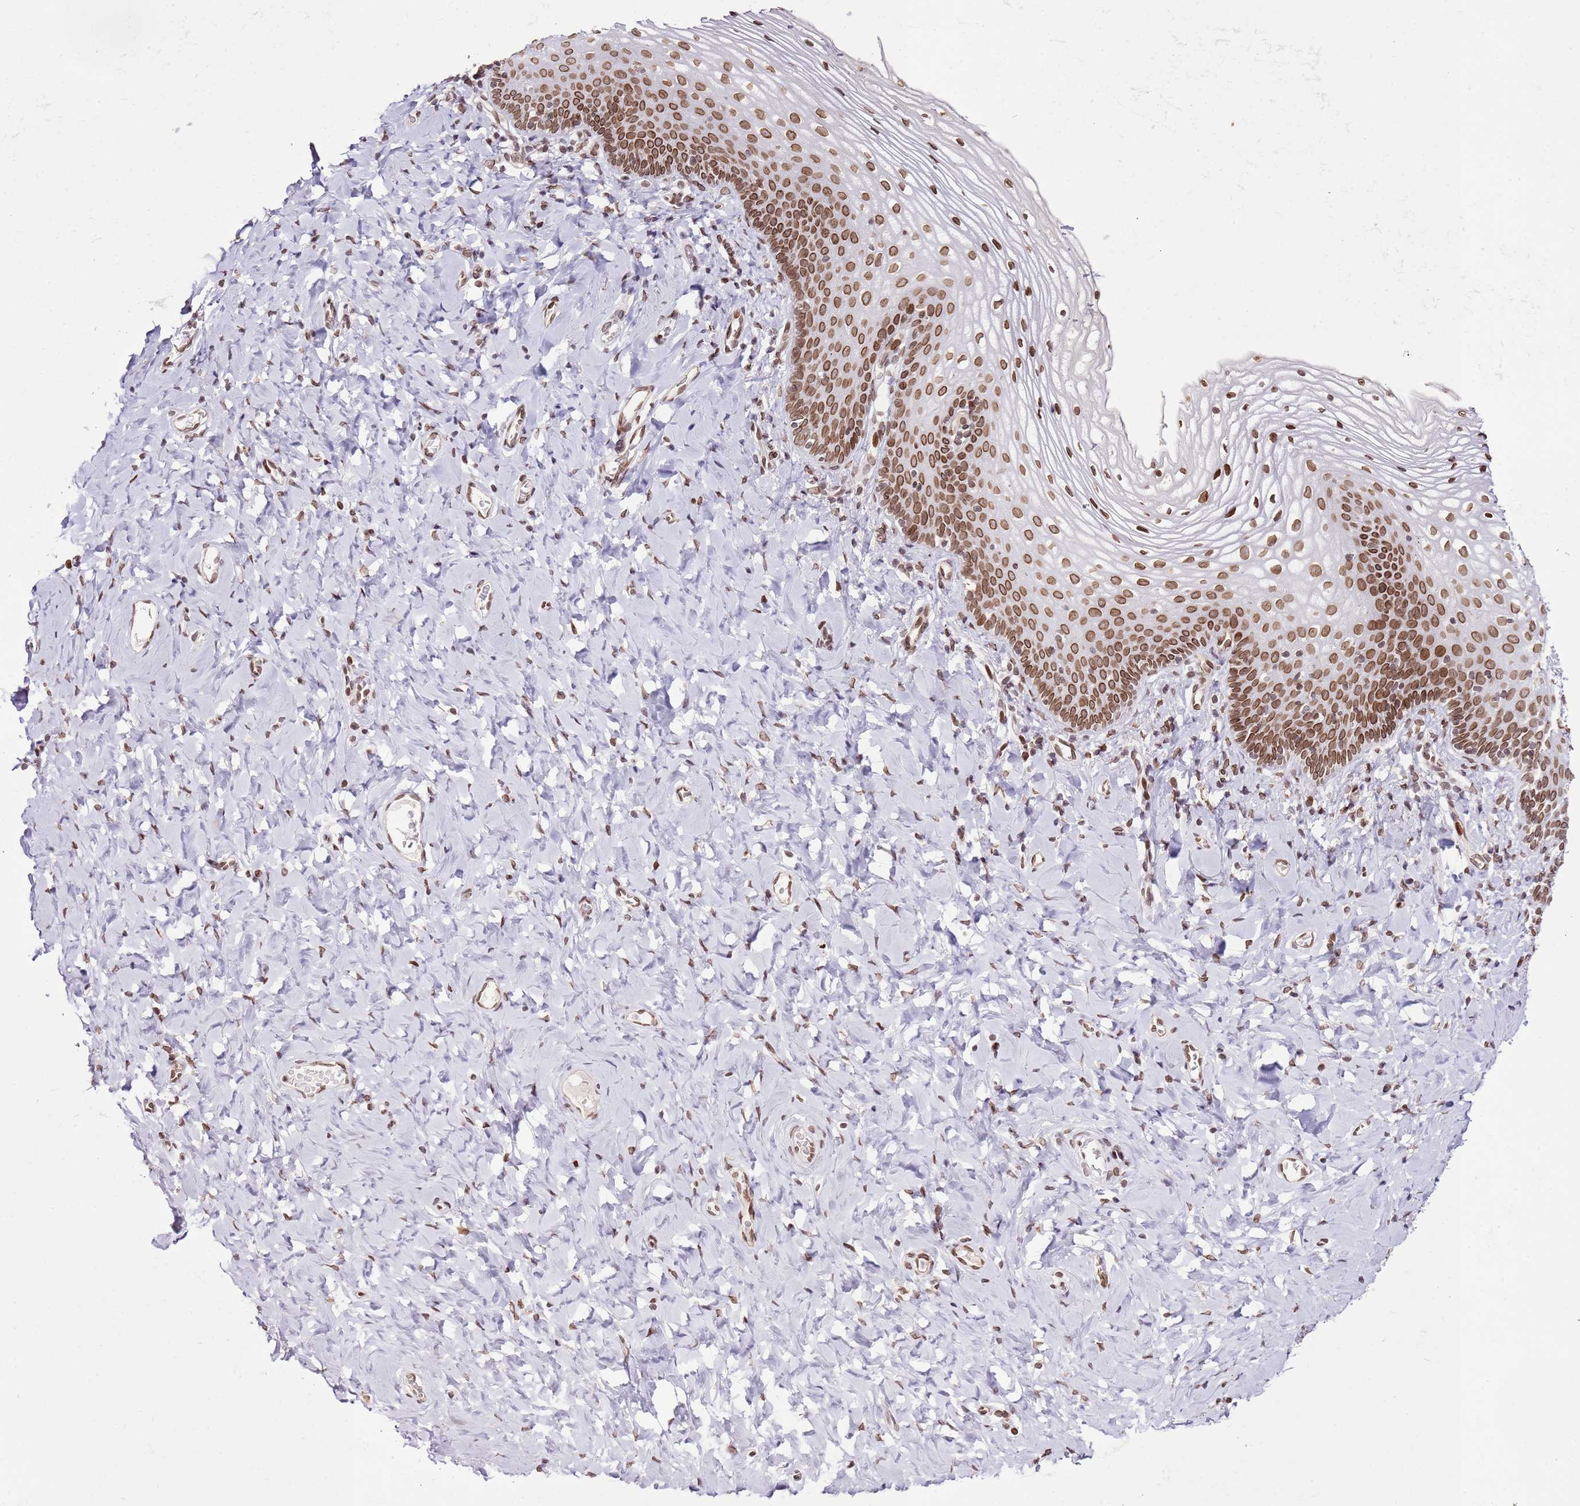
{"staining": {"intensity": "moderate", "quantity": ">75%", "location": "cytoplasmic/membranous,nuclear"}, "tissue": "vagina", "cell_type": "Squamous epithelial cells", "image_type": "normal", "snomed": [{"axis": "morphology", "description": "Normal tissue, NOS"}, {"axis": "topography", "description": "Vagina"}], "caption": "A brown stain shows moderate cytoplasmic/membranous,nuclear staining of a protein in squamous epithelial cells of normal human vagina.", "gene": "POU6F1", "patient": {"sex": "female", "age": 60}}